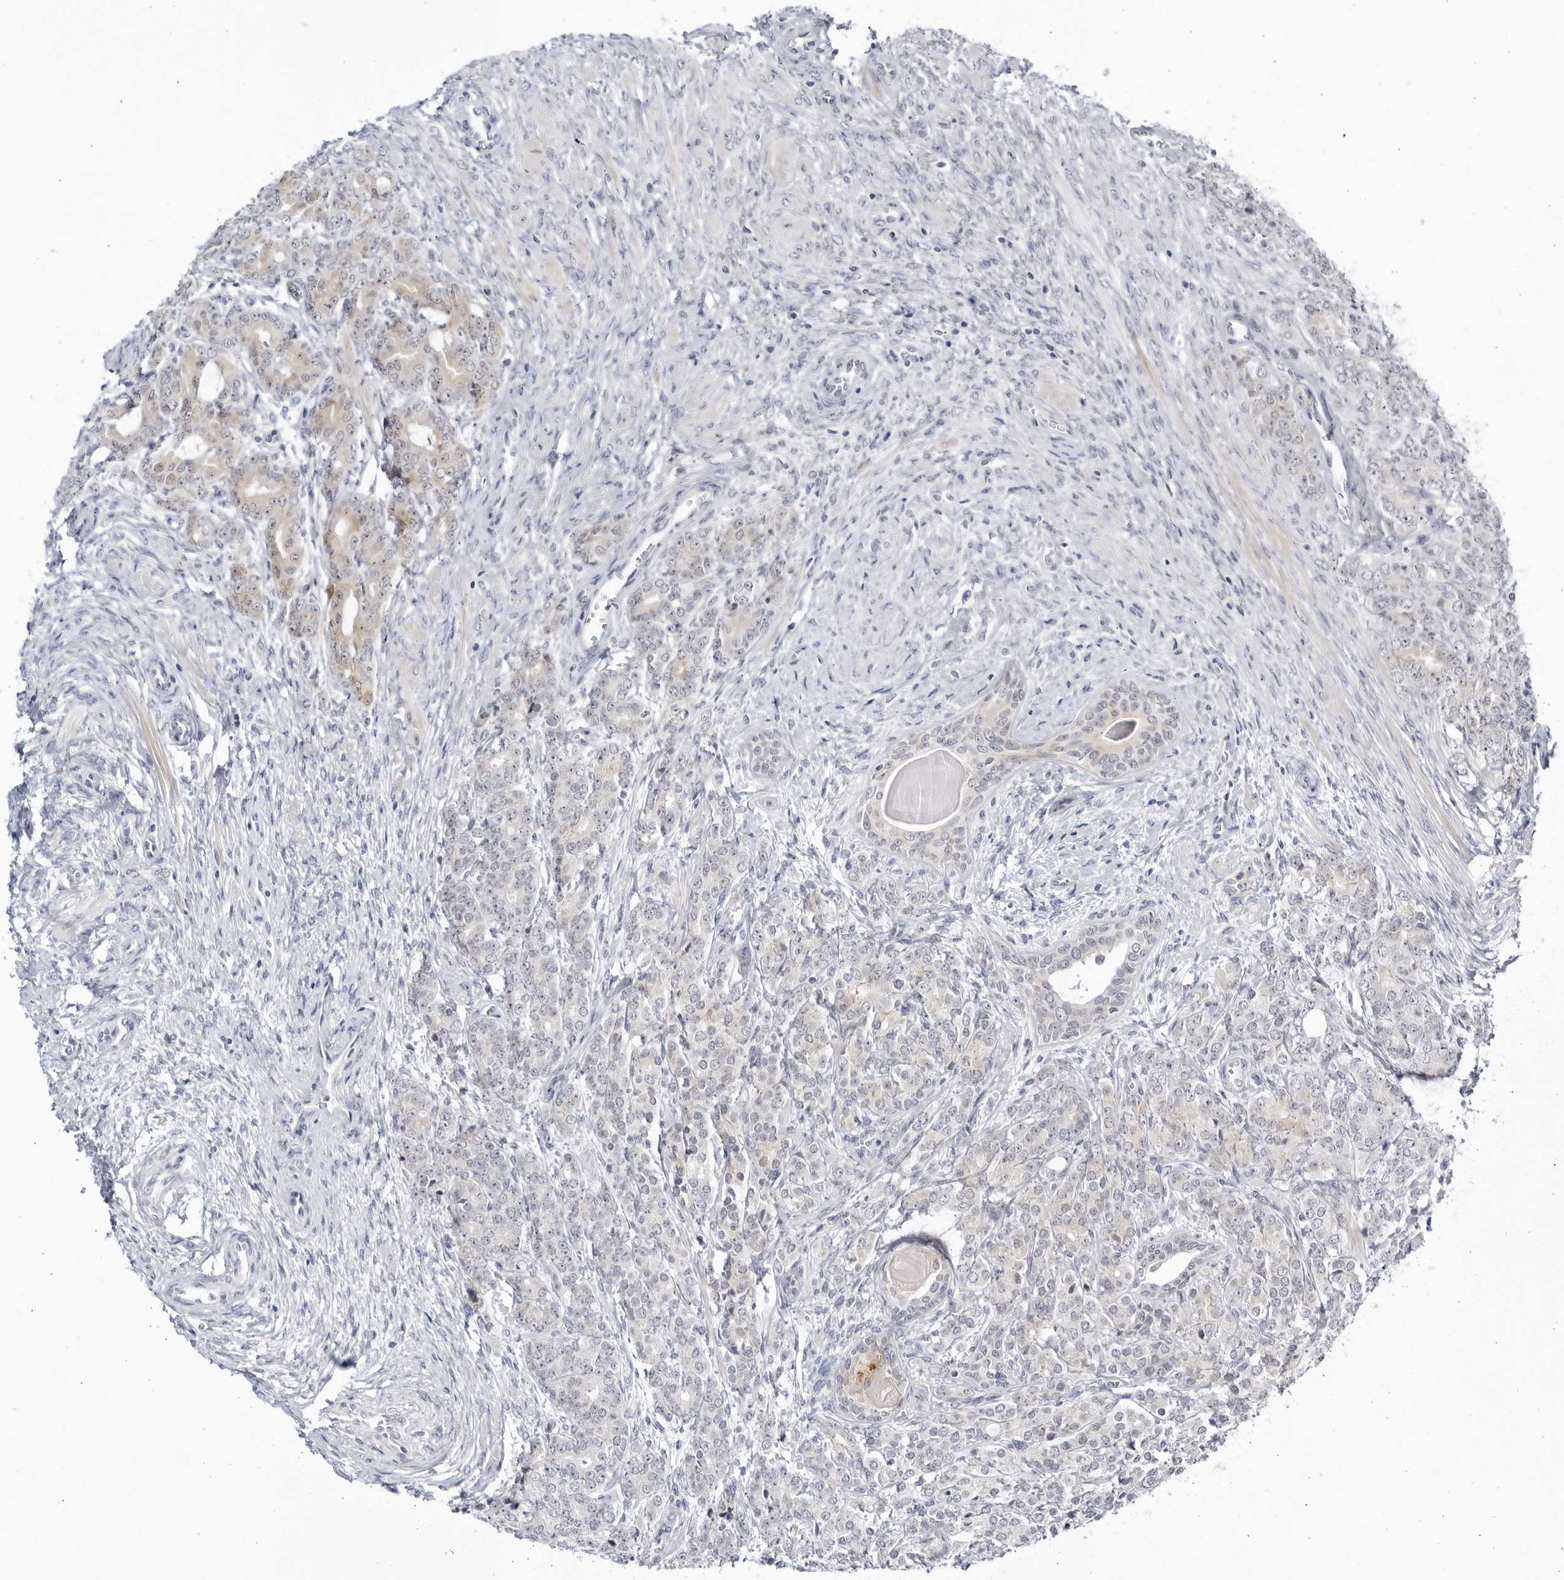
{"staining": {"intensity": "weak", "quantity": "<25%", "location": "cytoplasmic/membranous"}, "tissue": "prostate cancer", "cell_type": "Tumor cells", "image_type": "cancer", "snomed": [{"axis": "morphology", "description": "Adenocarcinoma, High grade"}, {"axis": "topography", "description": "Prostate"}], "caption": "A micrograph of high-grade adenocarcinoma (prostate) stained for a protein displays no brown staining in tumor cells. (DAB (3,3'-diaminobenzidine) immunohistochemistry (IHC) visualized using brightfield microscopy, high magnification).", "gene": "CNBD1", "patient": {"sex": "male", "age": 62}}